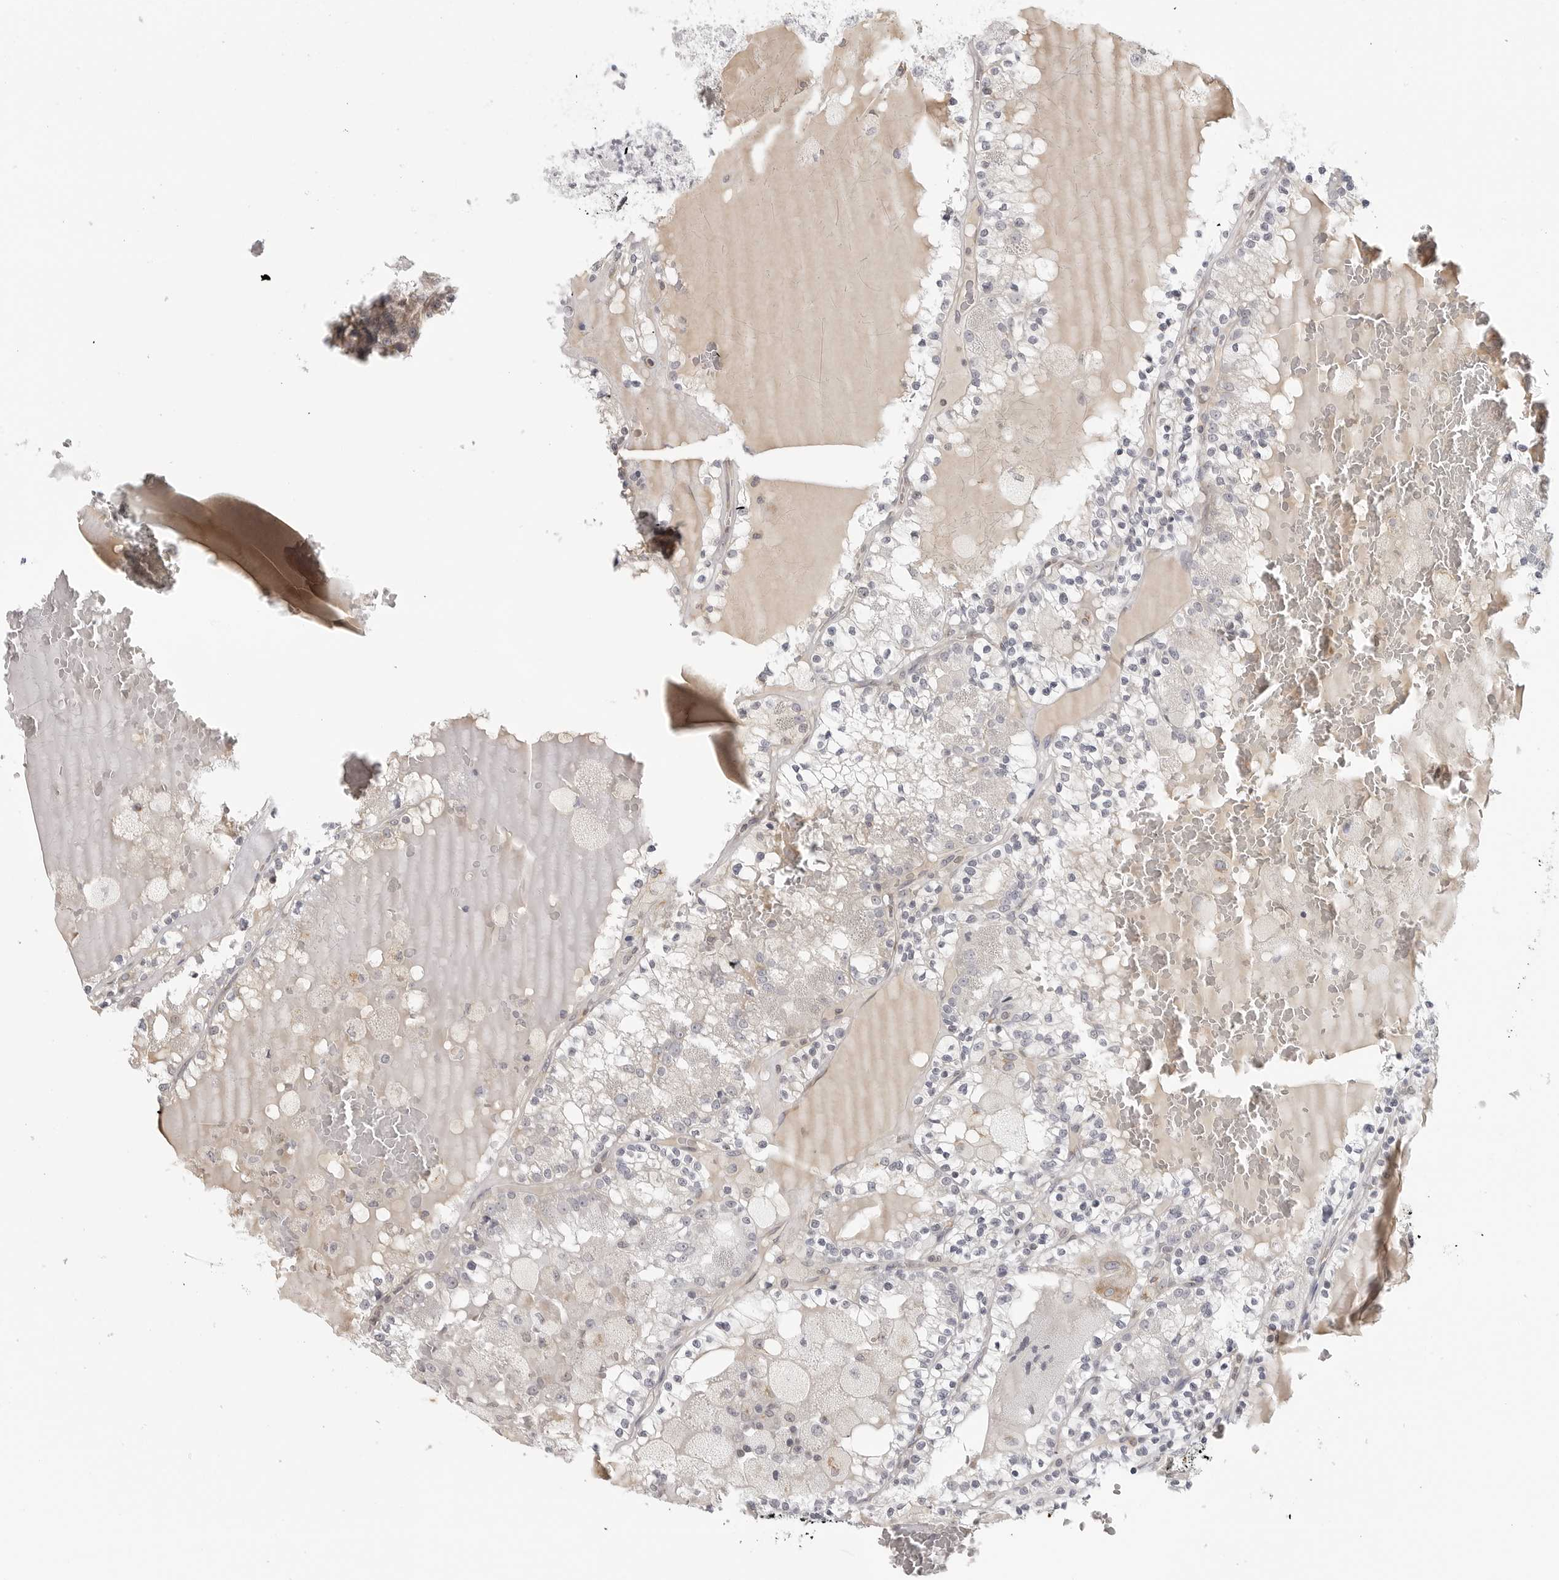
{"staining": {"intensity": "negative", "quantity": "none", "location": "none"}, "tissue": "renal cancer", "cell_type": "Tumor cells", "image_type": "cancer", "snomed": [{"axis": "morphology", "description": "Adenocarcinoma, NOS"}, {"axis": "topography", "description": "Kidney"}], "caption": "The image exhibits no significant positivity in tumor cells of renal adenocarcinoma. (DAB immunohistochemistry (IHC), high magnification).", "gene": "MAP7D1", "patient": {"sex": "female", "age": 56}}